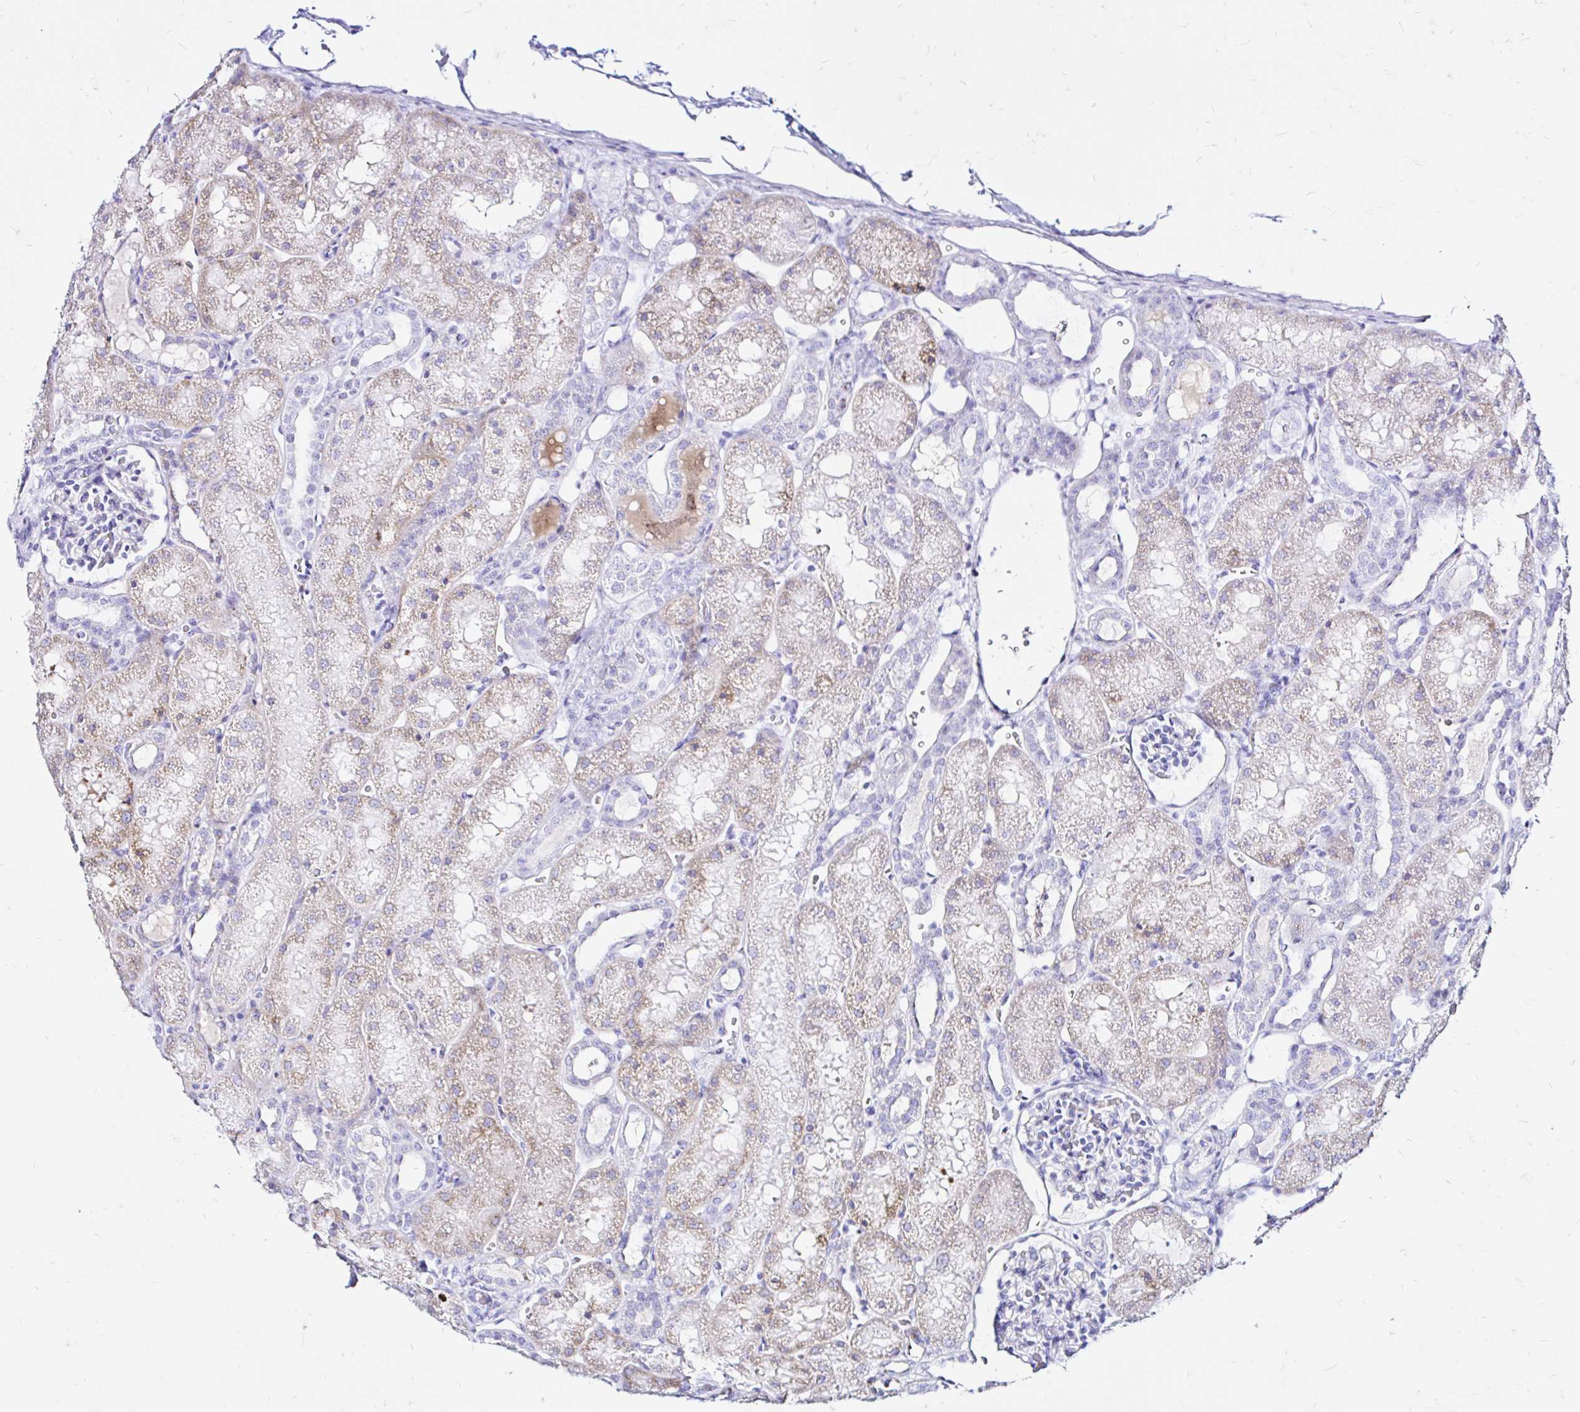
{"staining": {"intensity": "negative", "quantity": "none", "location": "none"}, "tissue": "kidney", "cell_type": "Cells in glomeruli", "image_type": "normal", "snomed": [{"axis": "morphology", "description": "Normal tissue, NOS"}, {"axis": "topography", "description": "Kidney"}], "caption": "This is an immunohistochemistry (IHC) photomicrograph of unremarkable human kidney. There is no positivity in cells in glomeruli.", "gene": "ZNF432", "patient": {"sex": "male", "age": 2}}